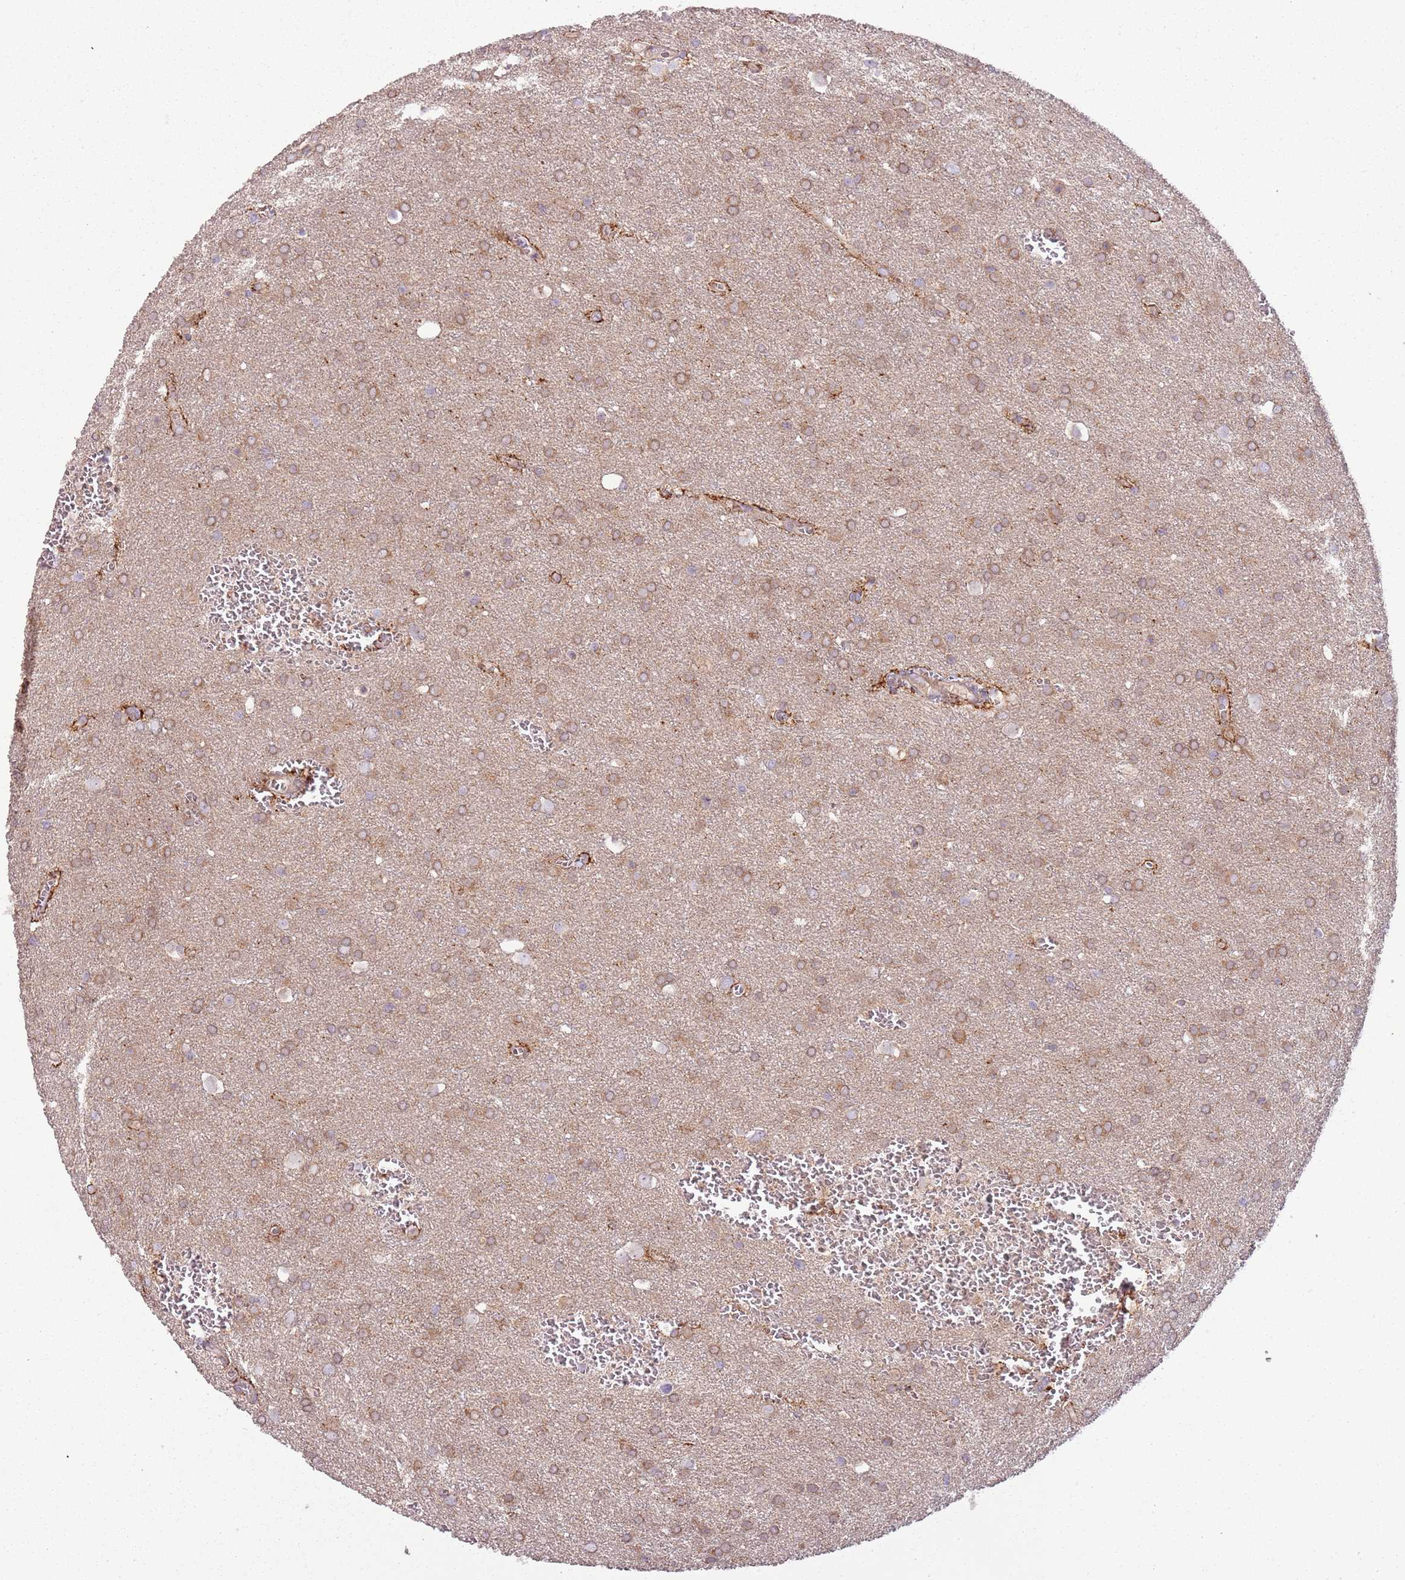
{"staining": {"intensity": "weak", "quantity": "25%-75%", "location": "cytoplasmic/membranous"}, "tissue": "glioma", "cell_type": "Tumor cells", "image_type": "cancer", "snomed": [{"axis": "morphology", "description": "Glioma, malignant, Low grade"}, {"axis": "topography", "description": "Brain"}], "caption": "Malignant glioma (low-grade) was stained to show a protein in brown. There is low levels of weak cytoplasmic/membranous staining in approximately 25%-75% of tumor cells. Nuclei are stained in blue.", "gene": "DTD2", "patient": {"sex": "female", "age": 32}}